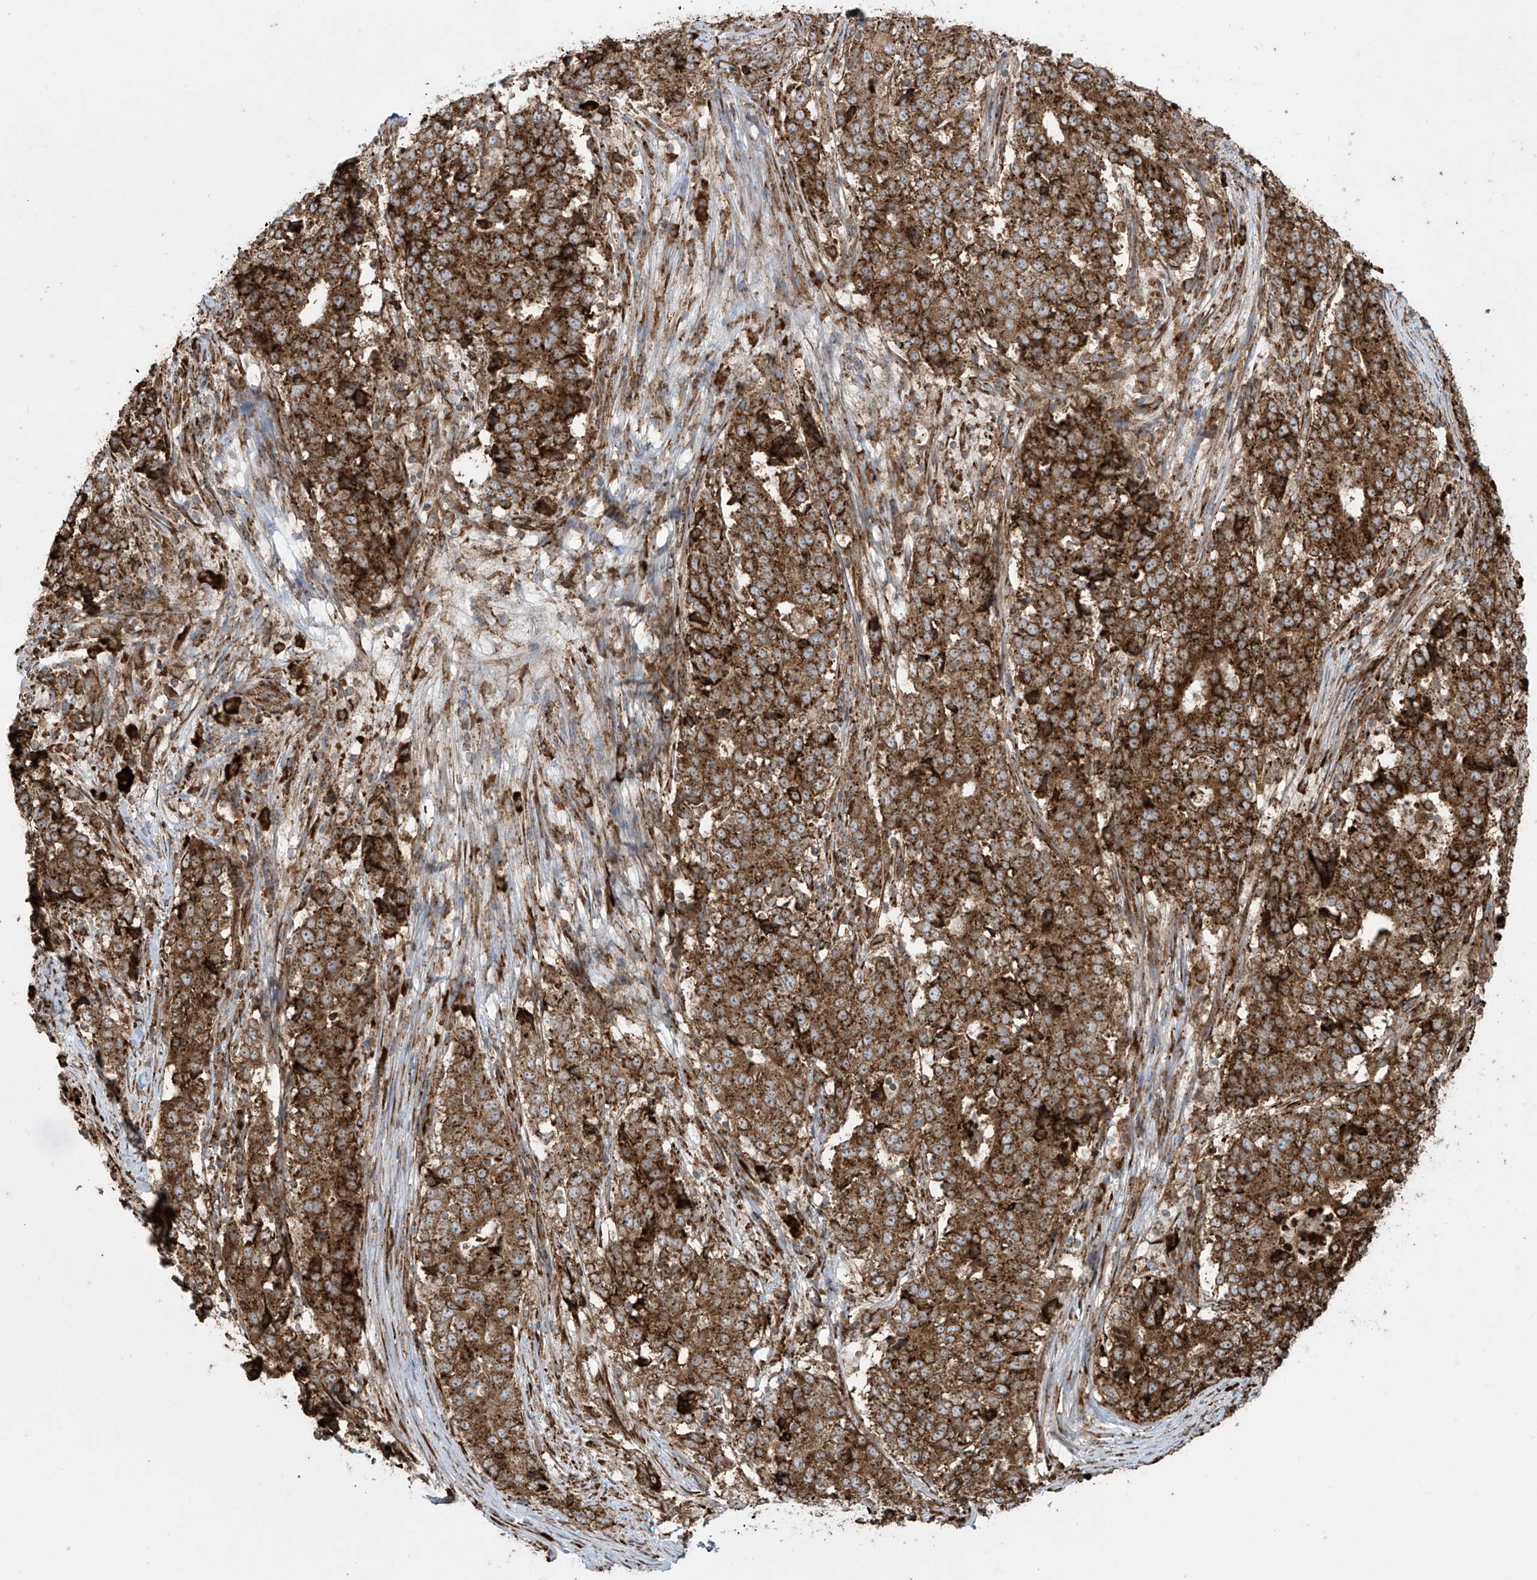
{"staining": {"intensity": "strong", "quantity": ">75%", "location": "cytoplasmic/membranous"}, "tissue": "stomach cancer", "cell_type": "Tumor cells", "image_type": "cancer", "snomed": [{"axis": "morphology", "description": "Adenocarcinoma, NOS"}, {"axis": "topography", "description": "Stomach"}], "caption": "Adenocarcinoma (stomach) stained with a brown dye displays strong cytoplasmic/membranous positive positivity in about >75% of tumor cells.", "gene": "MX1", "patient": {"sex": "male", "age": 59}}